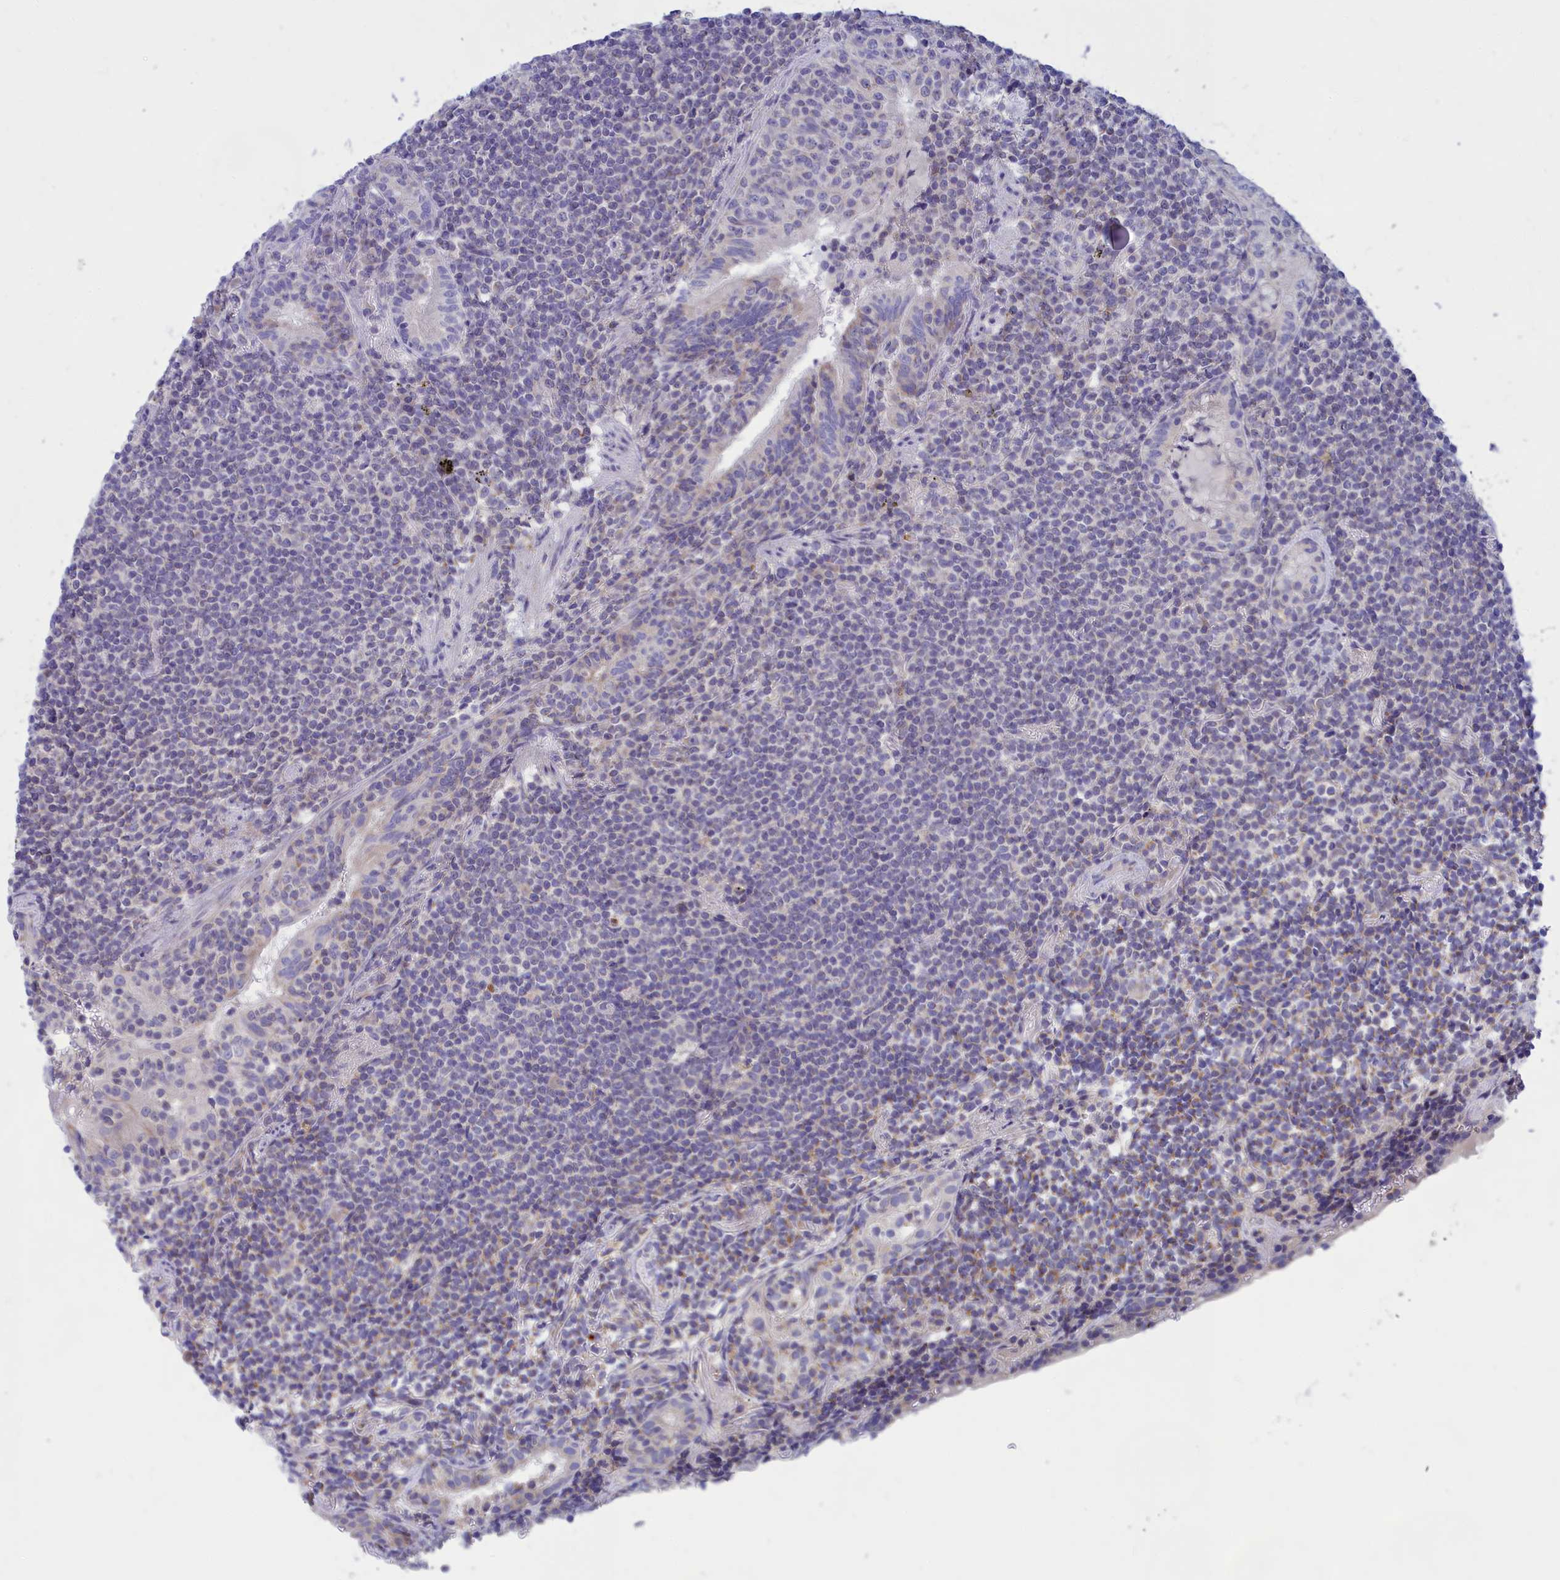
{"staining": {"intensity": "negative", "quantity": "none", "location": "none"}, "tissue": "lymphoma", "cell_type": "Tumor cells", "image_type": "cancer", "snomed": [{"axis": "morphology", "description": "Malignant lymphoma, non-Hodgkin's type, Low grade"}, {"axis": "topography", "description": "Lung"}], "caption": "There is no significant positivity in tumor cells of lymphoma.", "gene": "TMEM30B", "patient": {"sex": "female", "age": 71}}